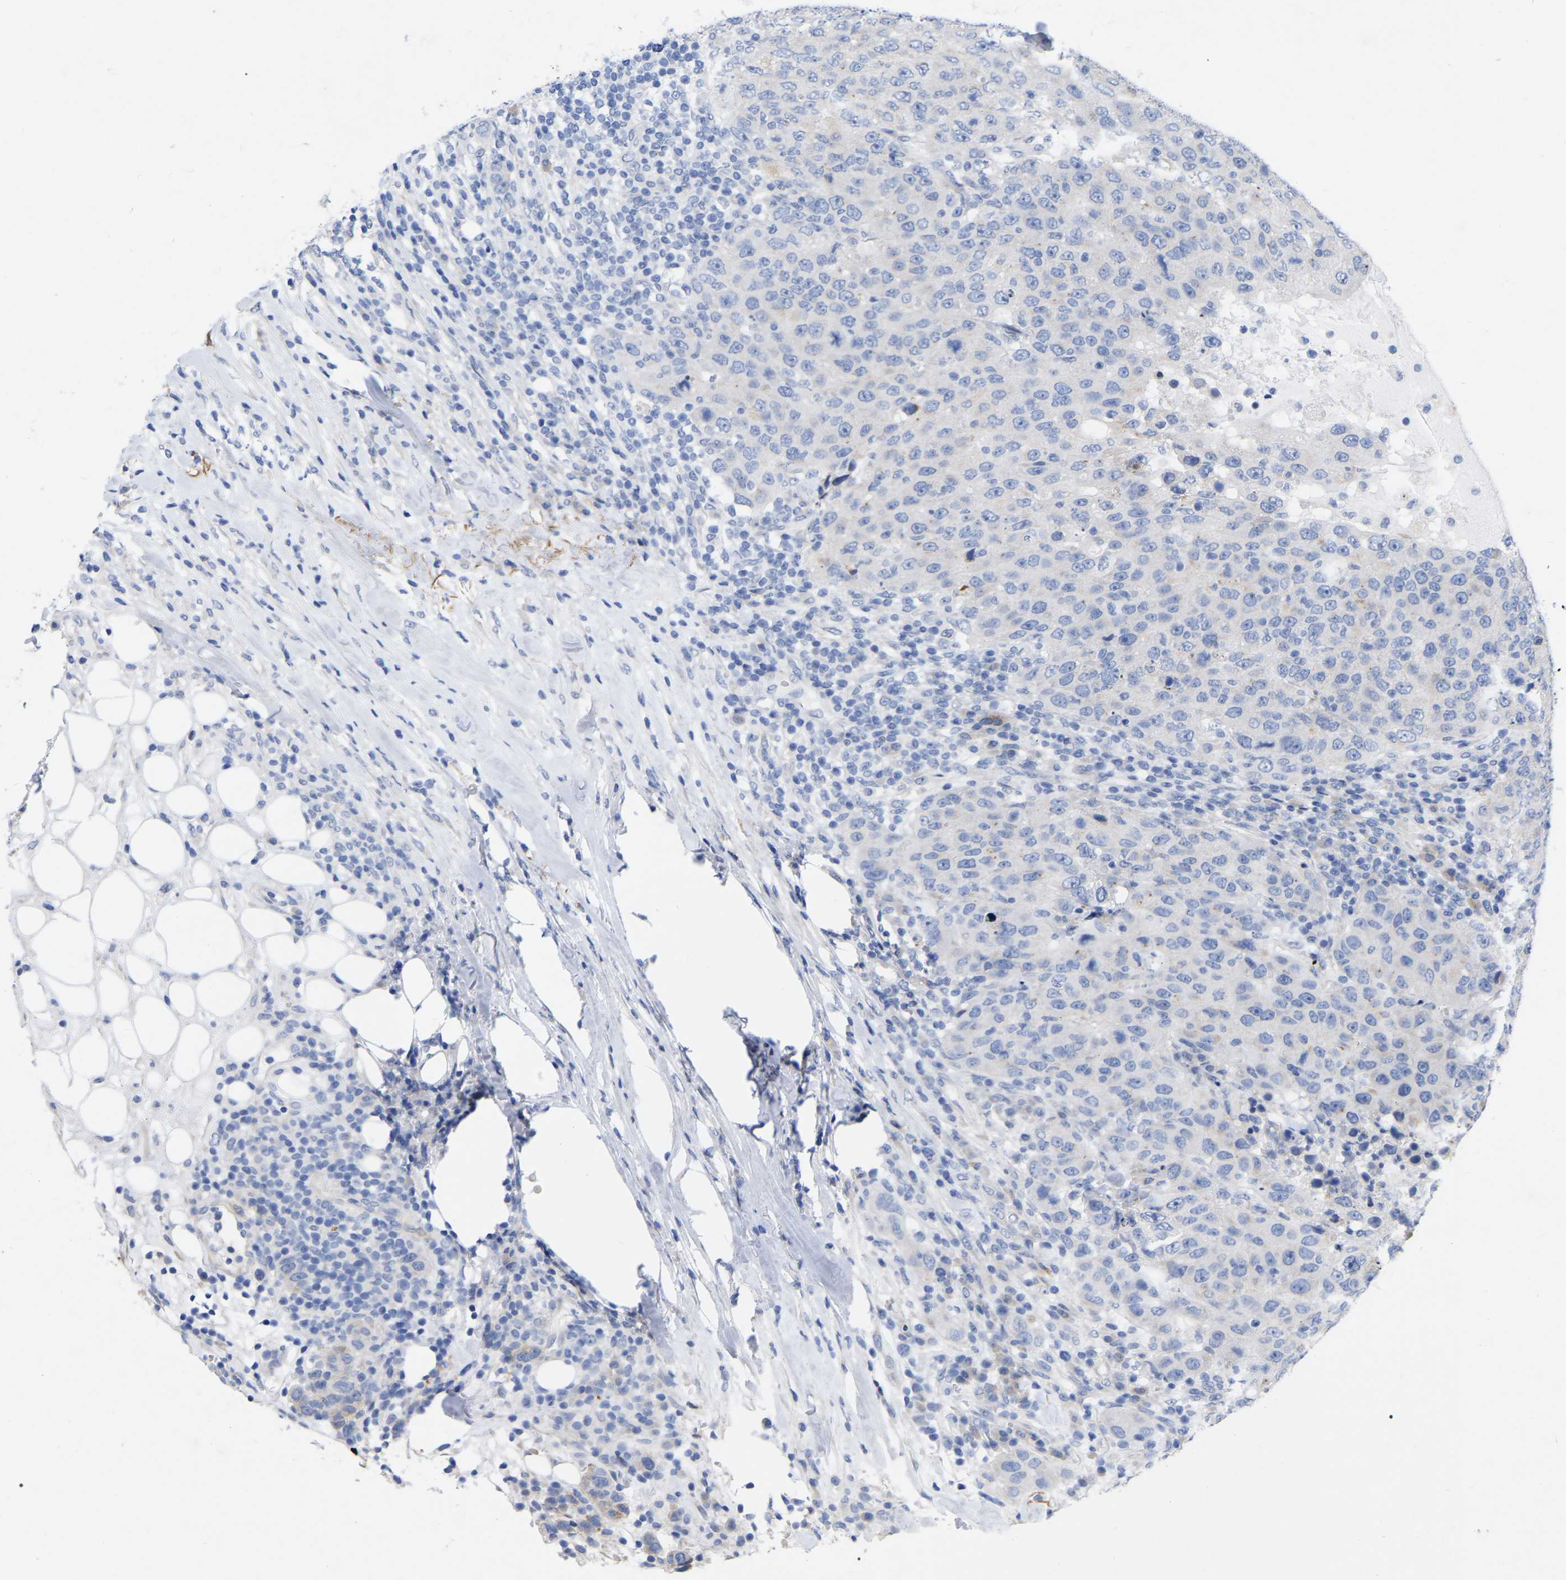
{"staining": {"intensity": "negative", "quantity": "none", "location": "none"}, "tissue": "breast cancer", "cell_type": "Tumor cells", "image_type": "cancer", "snomed": [{"axis": "morphology", "description": "Duct carcinoma"}, {"axis": "topography", "description": "Breast"}], "caption": "IHC of human infiltrating ductal carcinoma (breast) demonstrates no positivity in tumor cells.", "gene": "STRIP2", "patient": {"sex": "female", "age": 37}}